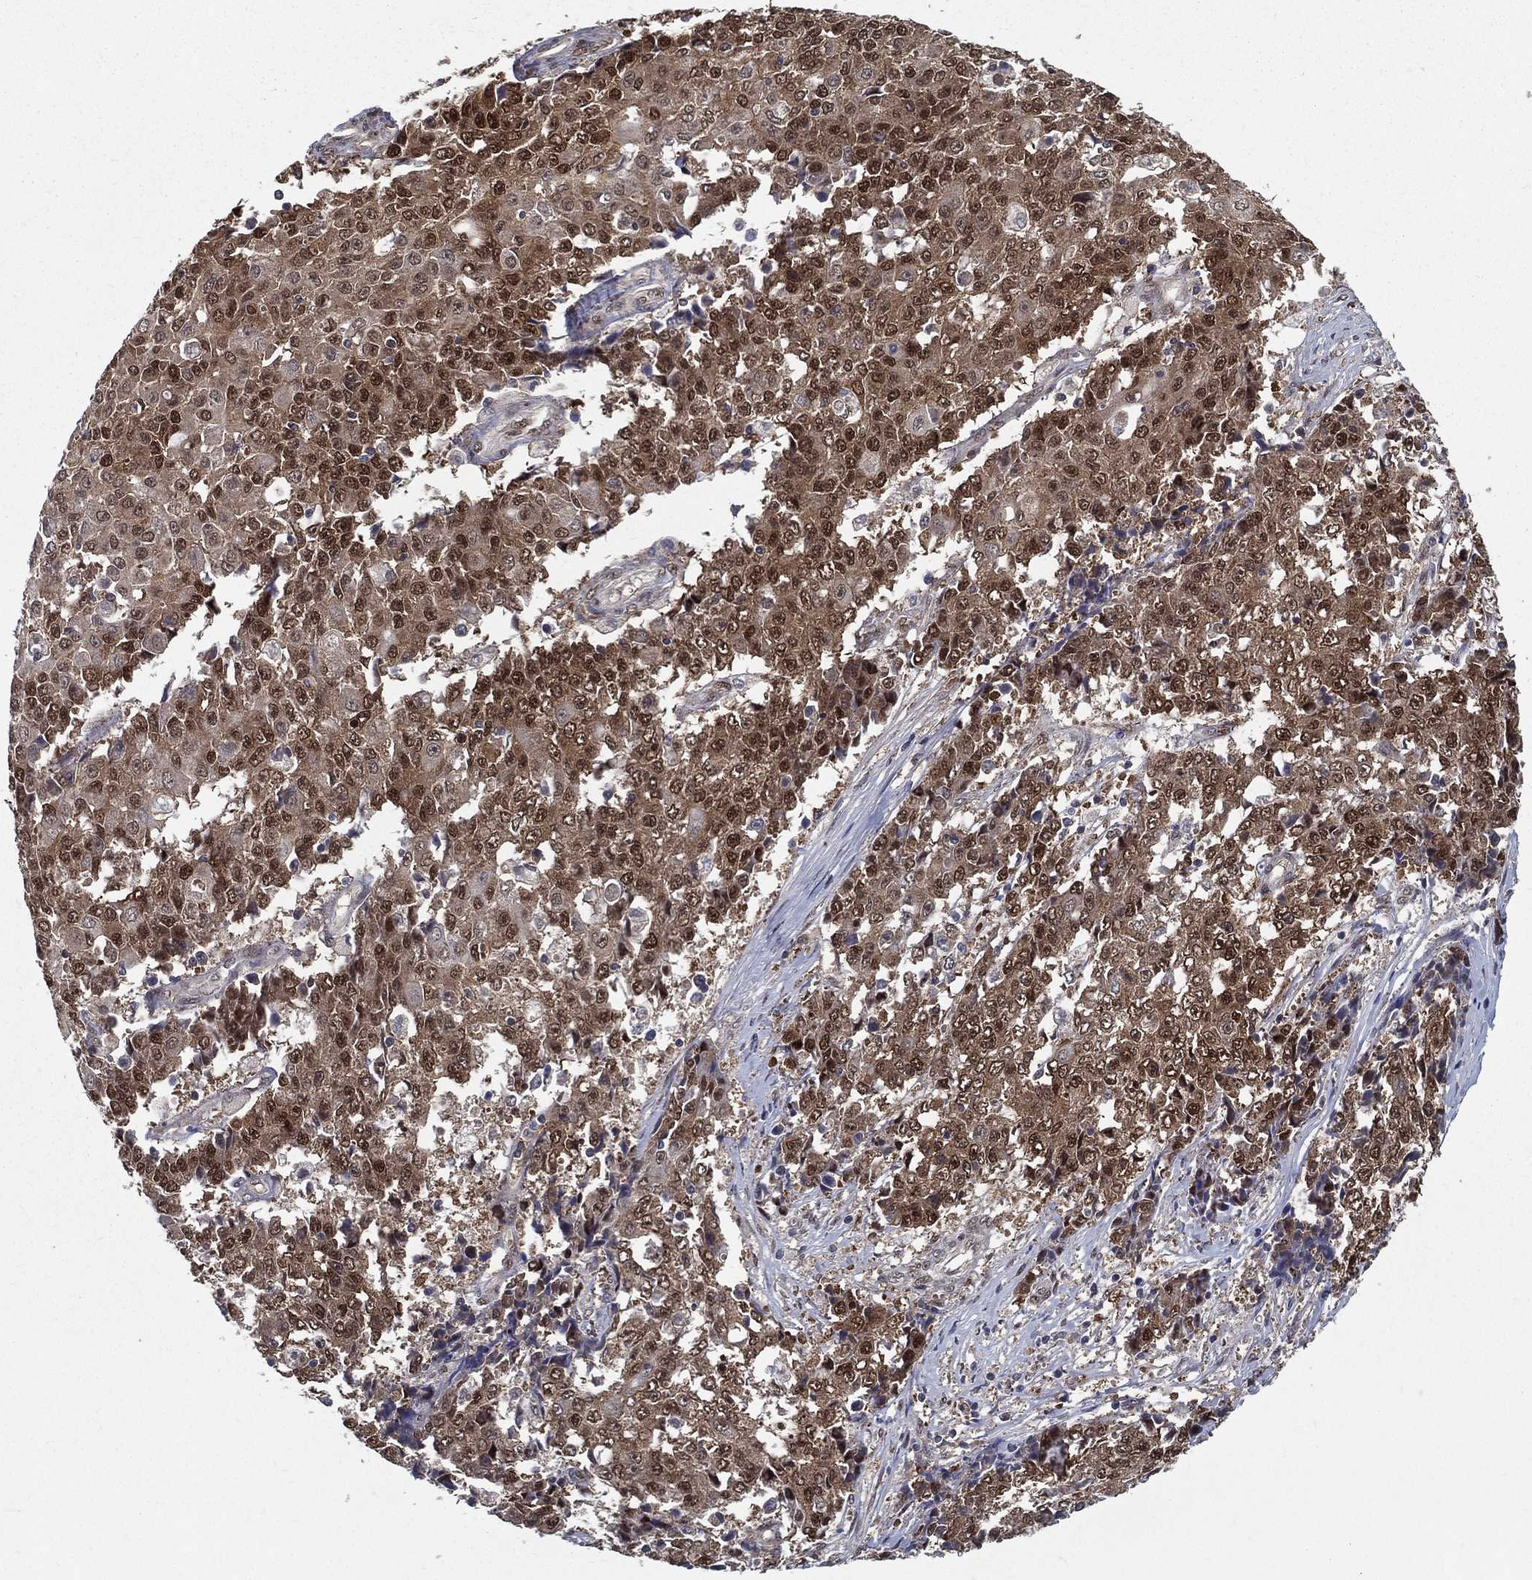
{"staining": {"intensity": "moderate", "quantity": "25%-75%", "location": "cytoplasmic/membranous,nuclear"}, "tissue": "ovarian cancer", "cell_type": "Tumor cells", "image_type": "cancer", "snomed": [{"axis": "morphology", "description": "Carcinoma, endometroid"}, {"axis": "topography", "description": "Ovary"}], "caption": "Ovarian endometroid carcinoma stained with a brown dye displays moderate cytoplasmic/membranous and nuclear positive expression in approximately 25%-75% of tumor cells.", "gene": "CARM1", "patient": {"sex": "female", "age": 42}}